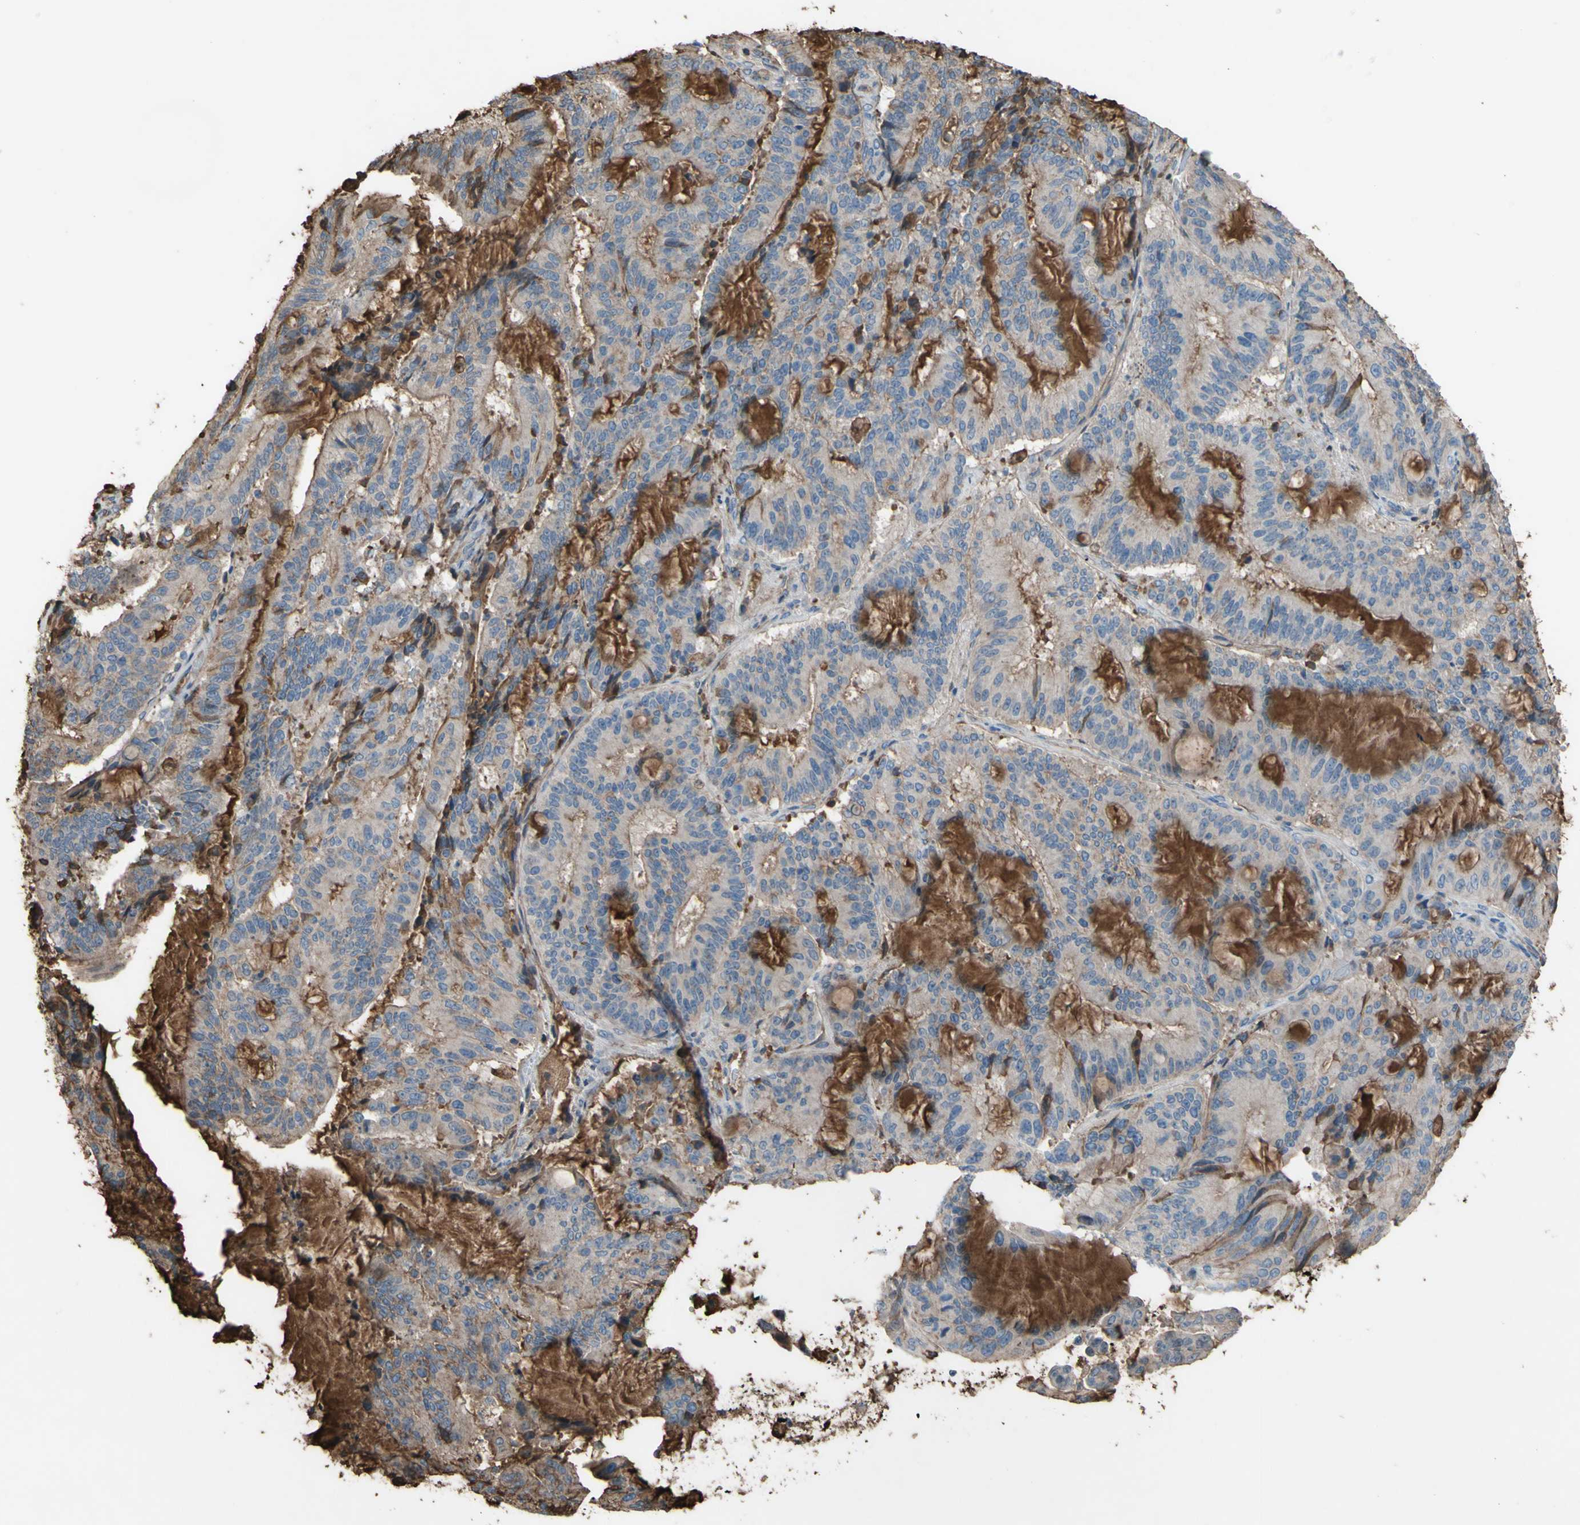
{"staining": {"intensity": "weak", "quantity": "25%-75%", "location": "cytoplasmic/membranous"}, "tissue": "liver cancer", "cell_type": "Tumor cells", "image_type": "cancer", "snomed": [{"axis": "morphology", "description": "Cholangiocarcinoma"}, {"axis": "topography", "description": "Liver"}], "caption": "Human cholangiocarcinoma (liver) stained for a protein (brown) displays weak cytoplasmic/membranous positive expression in about 25%-75% of tumor cells.", "gene": "PTGDS", "patient": {"sex": "female", "age": 73}}